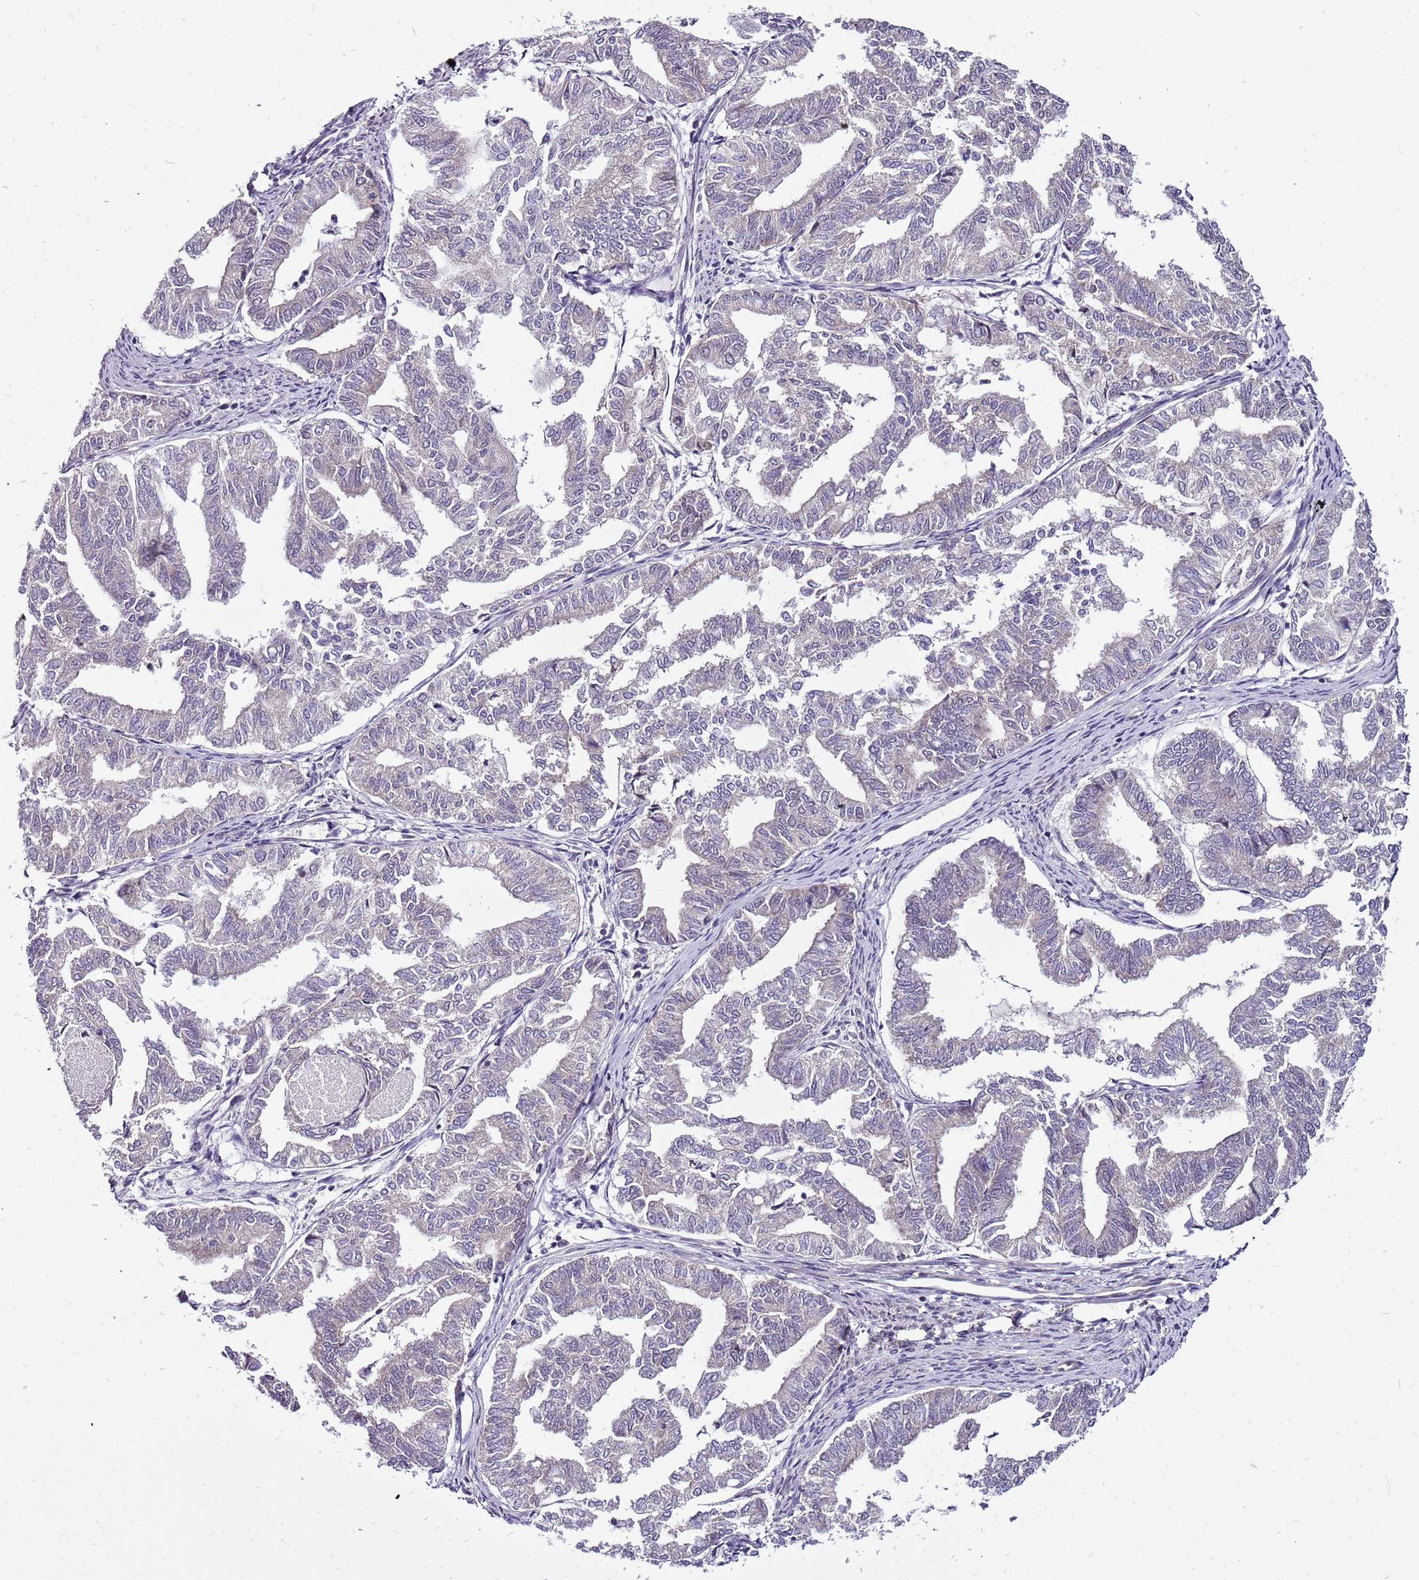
{"staining": {"intensity": "negative", "quantity": "none", "location": "none"}, "tissue": "endometrial cancer", "cell_type": "Tumor cells", "image_type": "cancer", "snomed": [{"axis": "morphology", "description": "Adenocarcinoma, NOS"}, {"axis": "topography", "description": "Endometrium"}], "caption": "Immunohistochemical staining of human endometrial adenocarcinoma demonstrates no significant staining in tumor cells. (DAB (3,3'-diaminobenzidine) immunohistochemistry (IHC), high magnification).", "gene": "CCDC166", "patient": {"sex": "female", "age": 79}}